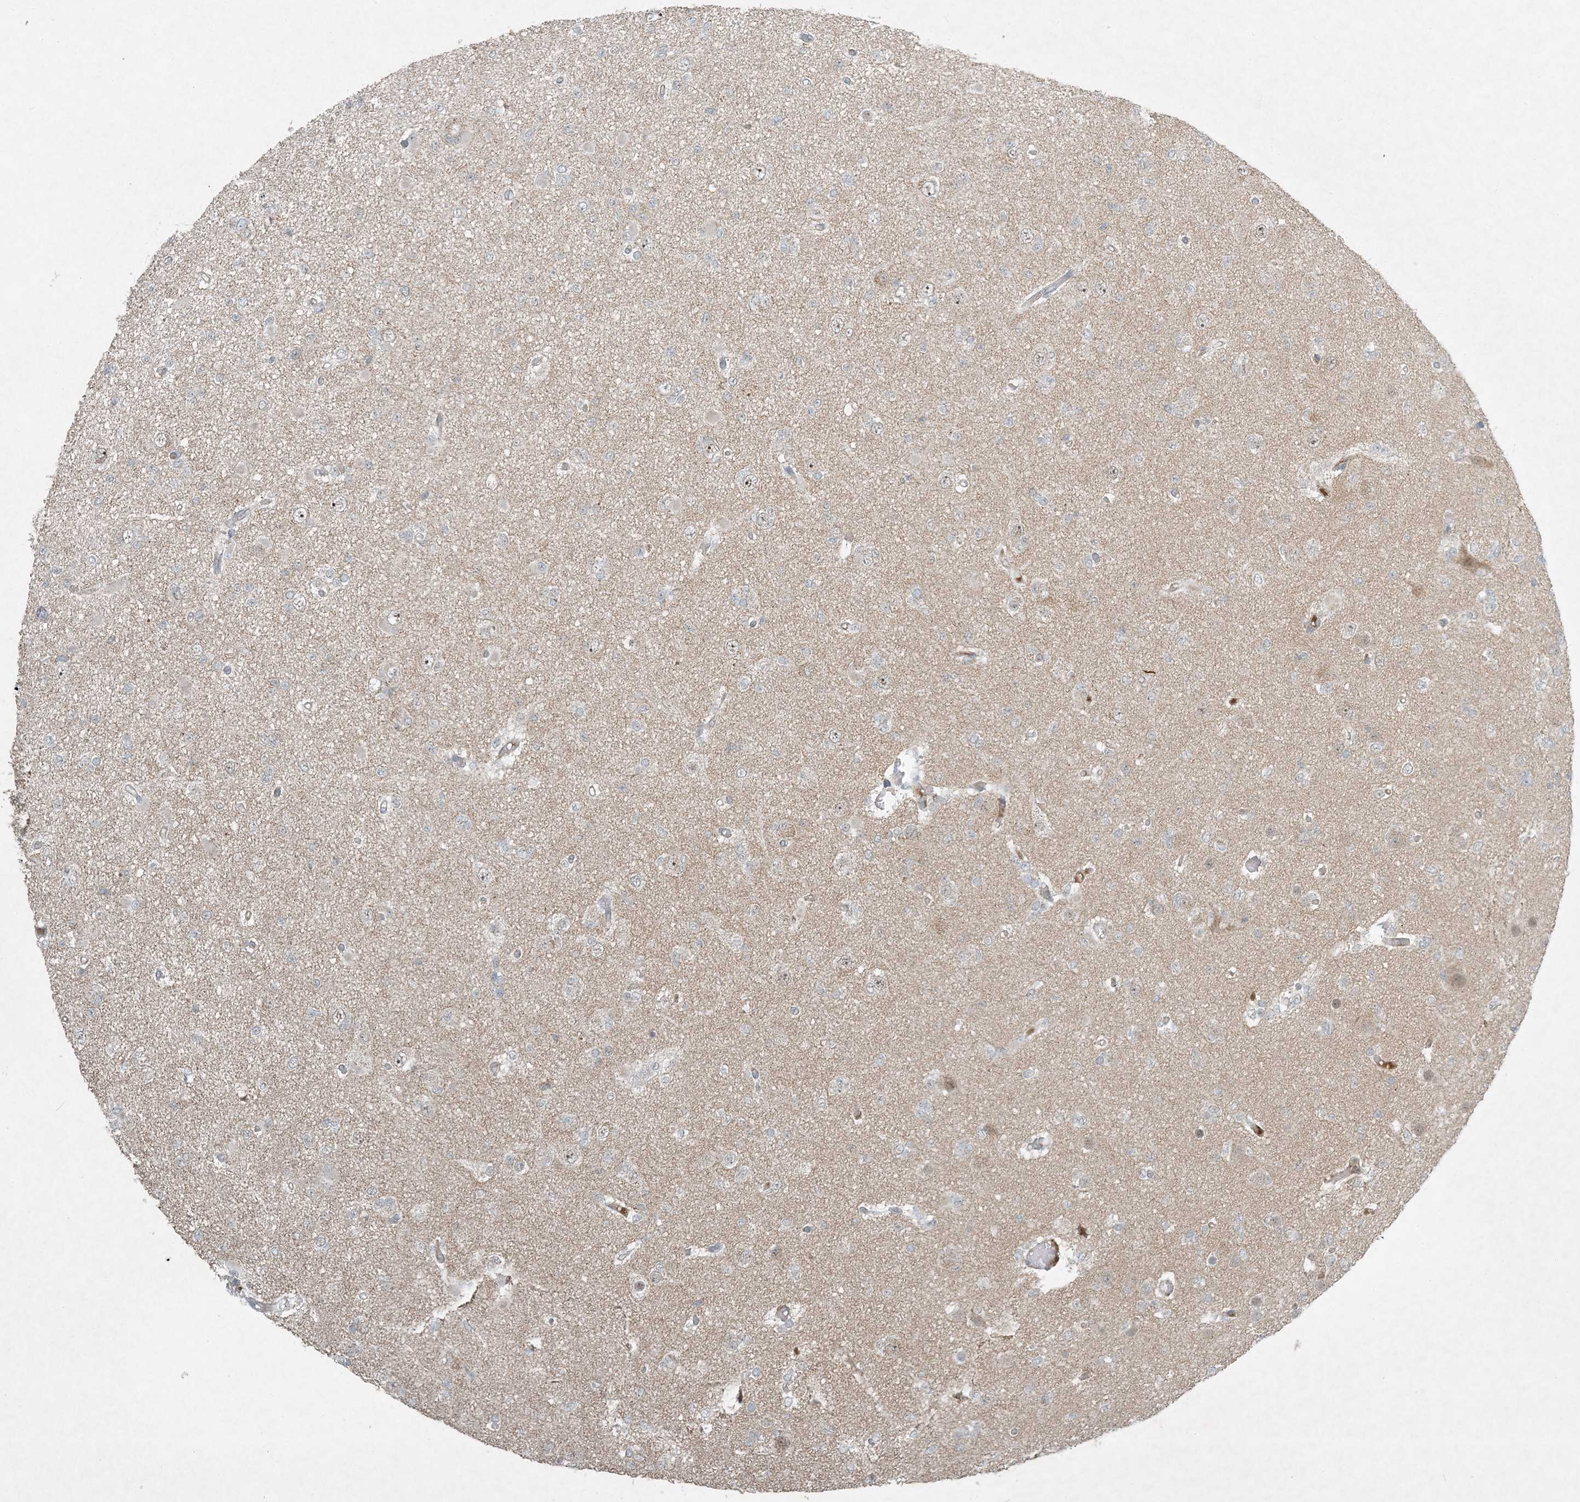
{"staining": {"intensity": "negative", "quantity": "none", "location": "none"}, "tissue": "glioma", "cell_type": "Tumor cells", "image_type": "cancer", "snomed": [{"axis": "morphology", "description": "Glioma, malignant, Low grade"}, {"axis": "topography", "description": "Brain"}], "caption": "Micrograph shows no protein expression in tumor cells of malignant glioma (low-grade) tissue.", "gene": "MITD1", "patient": {"sex": "female", "age": 22}}